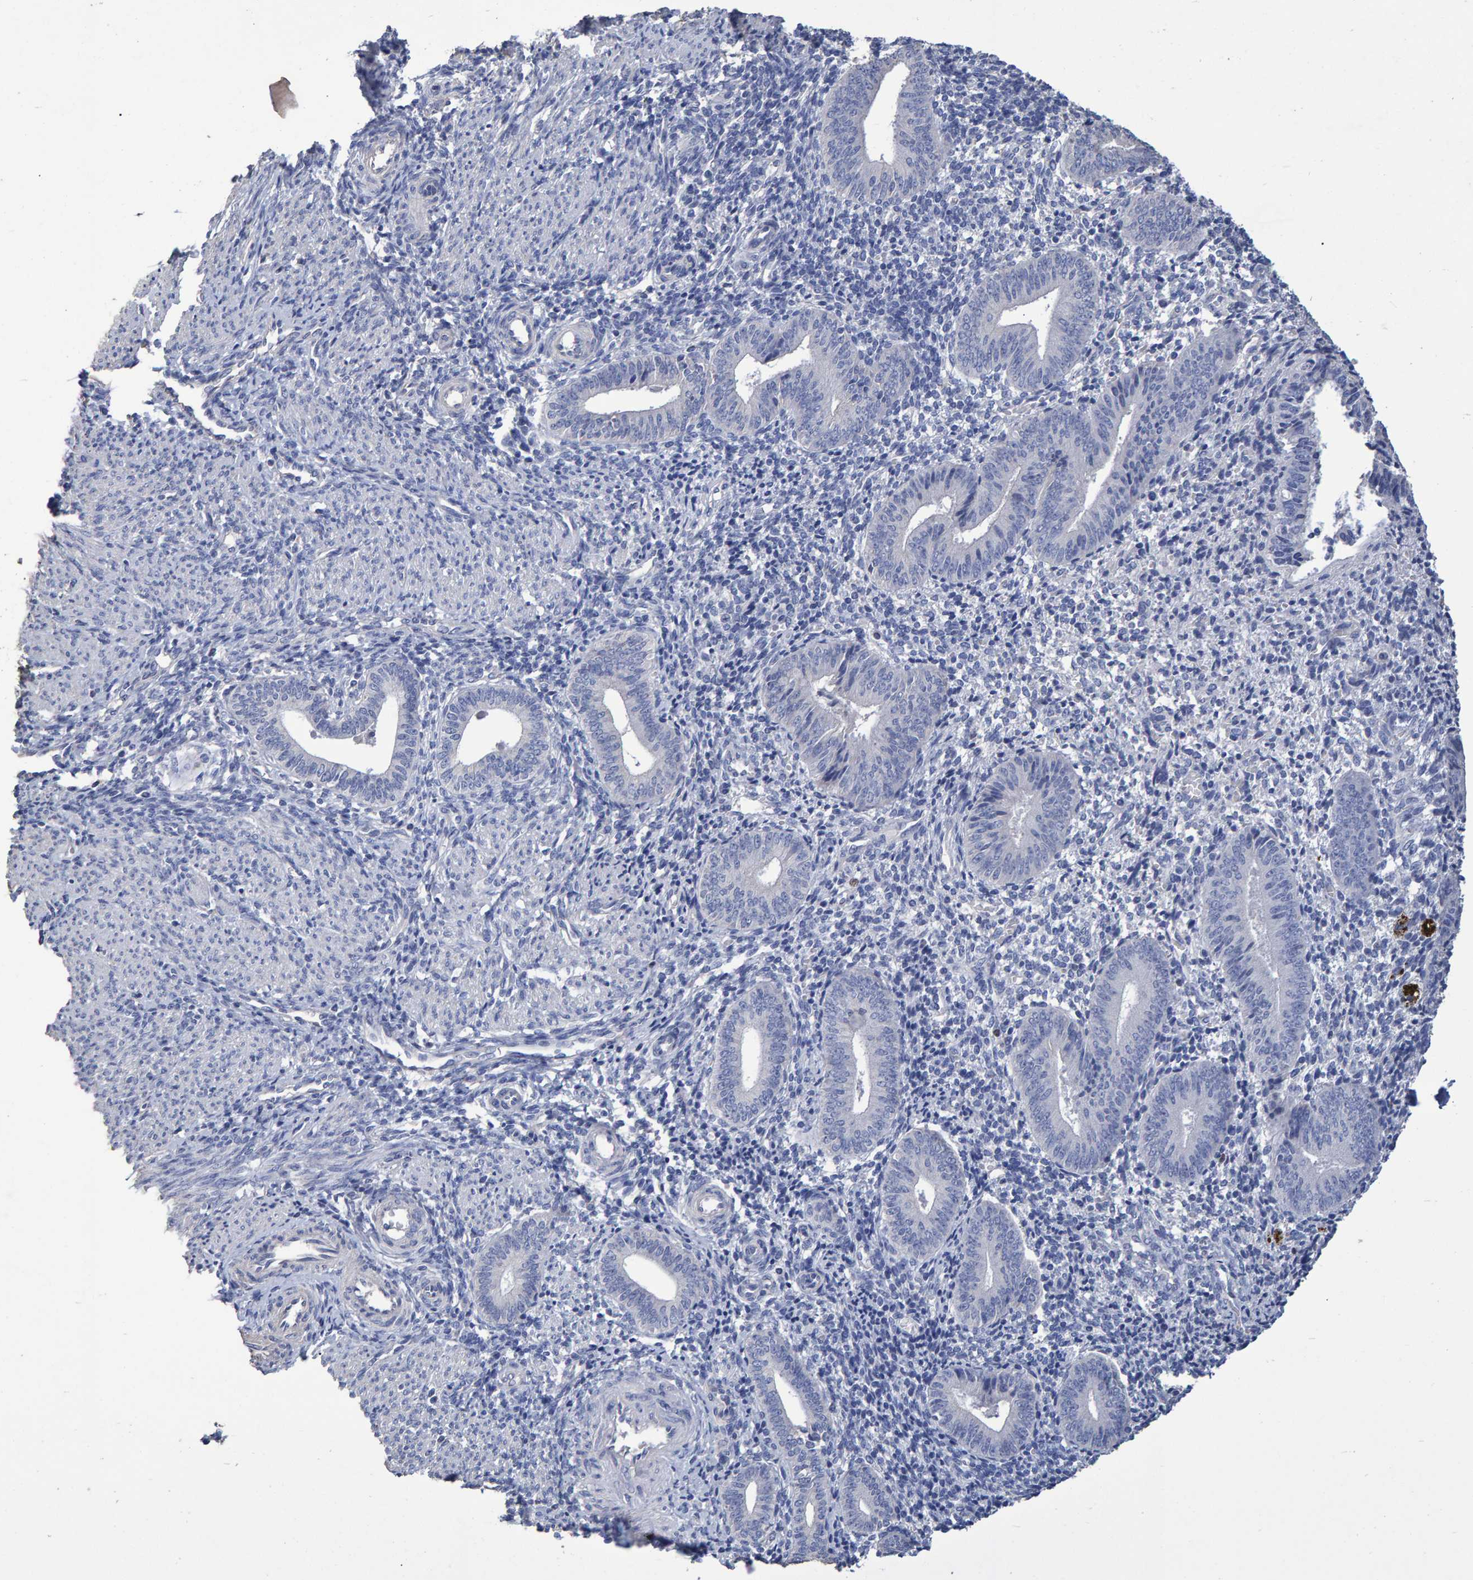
{"staining": {"intensity": "negative", "quantity": "none", "location": "none"}, "tissue": "endometrium", "cell_type": "Cells in endometrial stroma", "image_type": "normal", "snomed": [{"axis": "morphology", "description": "Normal tissue, NOS"}, {"axis": "topography", "description": "Uterus"}, {"axis": "topography", "description": "Endometrium"}], "caption": "DAB immunohistochemical staining of normal endometrium demonstrates no significant positivity in cells in endometrial stroma. (DAB immunohistochemistry with hematoxylin counter stain).", "gene": "HEMGN", "patient": {"sex": "female", "age": 33}}